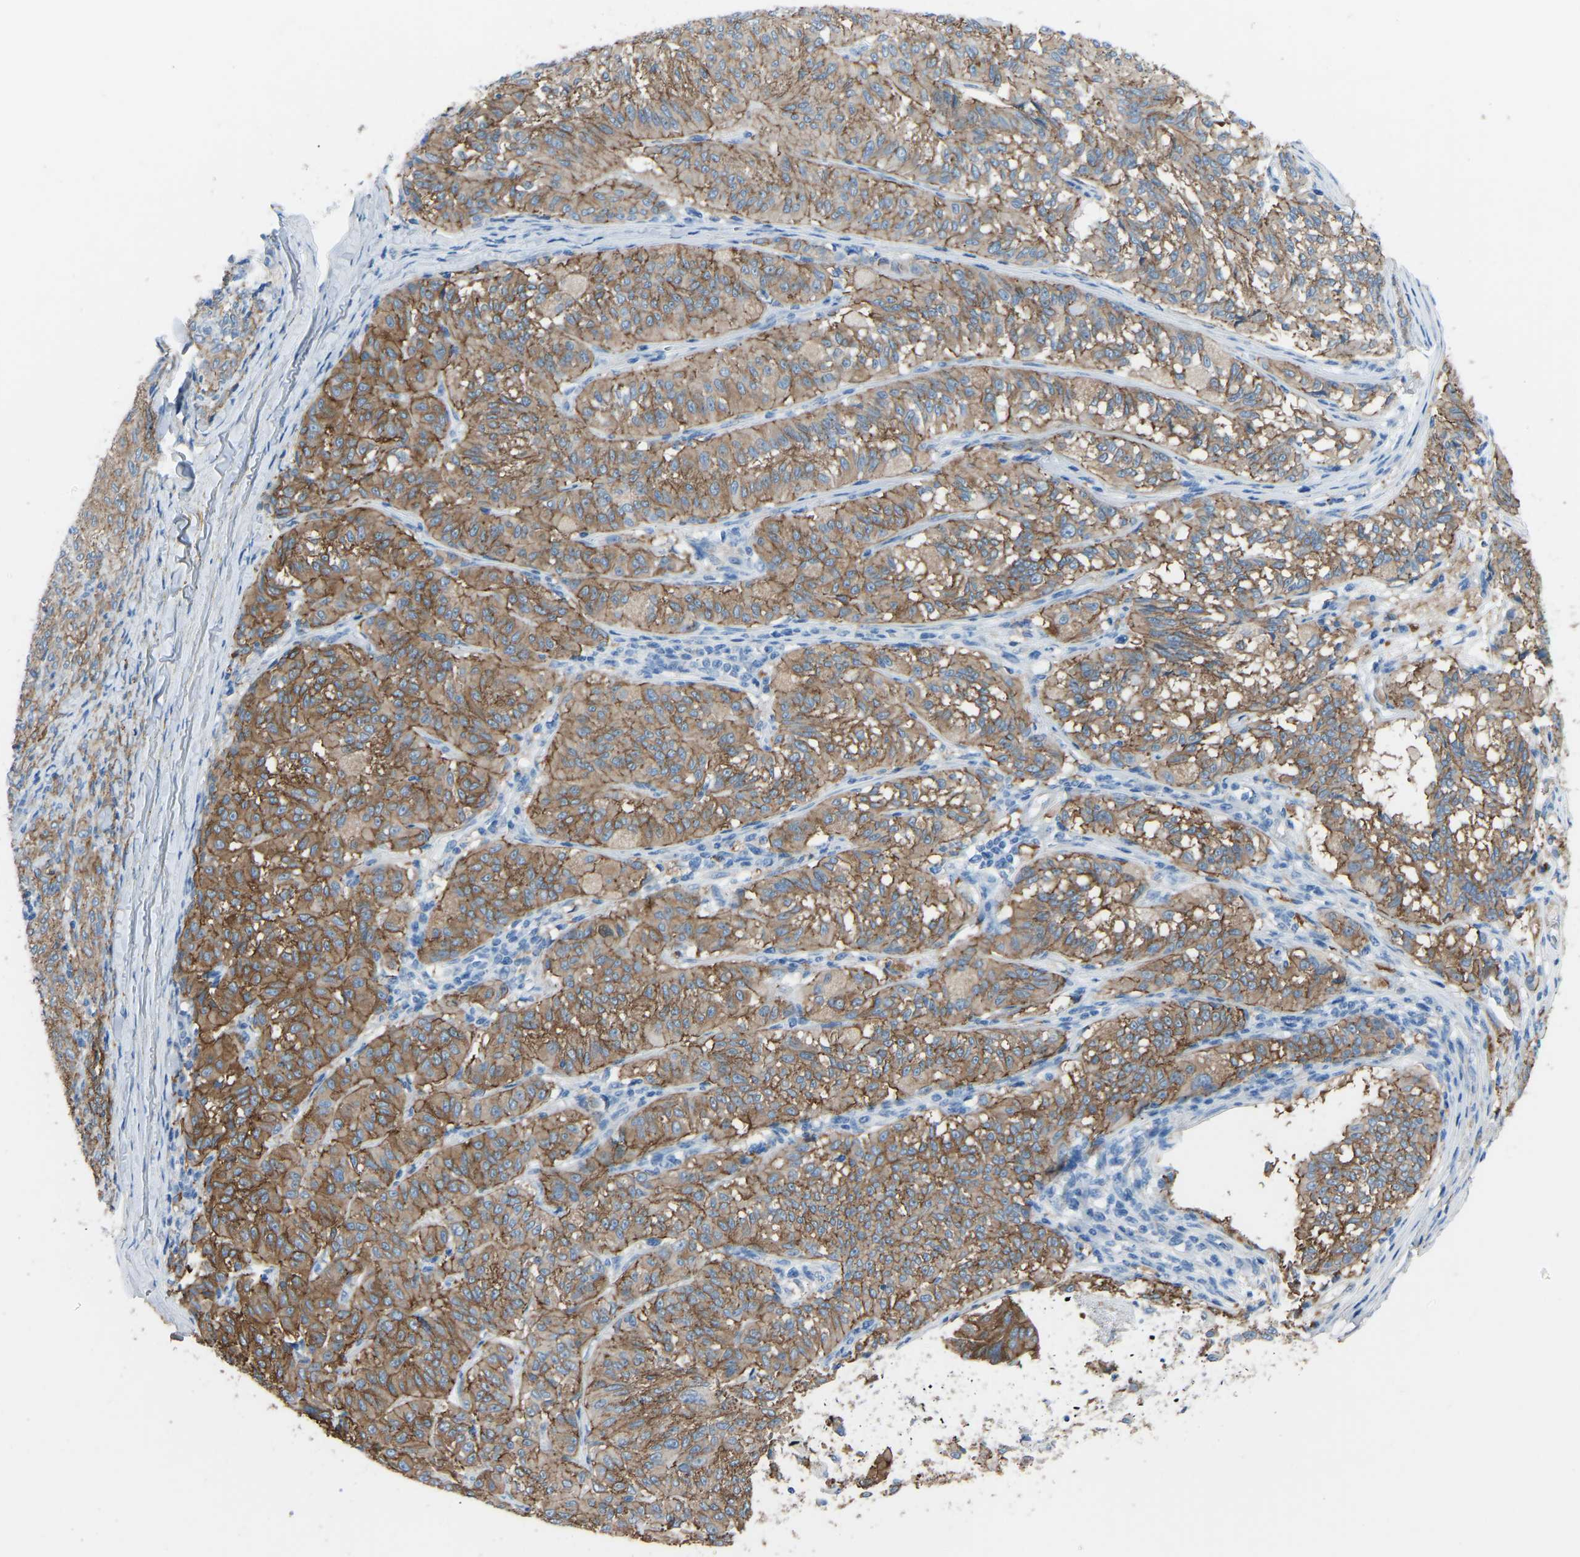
{"staining": {"intensity": "moderate", "quantity": "25%-75%", "location": "cytoplasmic/membranous"}, "tissue": "melanoma", "cell_type": "Tumor cells", "image_type": "cancer", "snomed": [{"axis": "morphology", "description": "Malignant melanoma, NOS"}, {"axis": "topography", "description": "Skin"}], "caption": "The histopathology image shows staining of melanoma, revealing moderate cytoplasmic/membranous protein expression (brown color) within tumor cells.", "gene": "MYH10", "patient": {"sex": "female", "age": 72}}